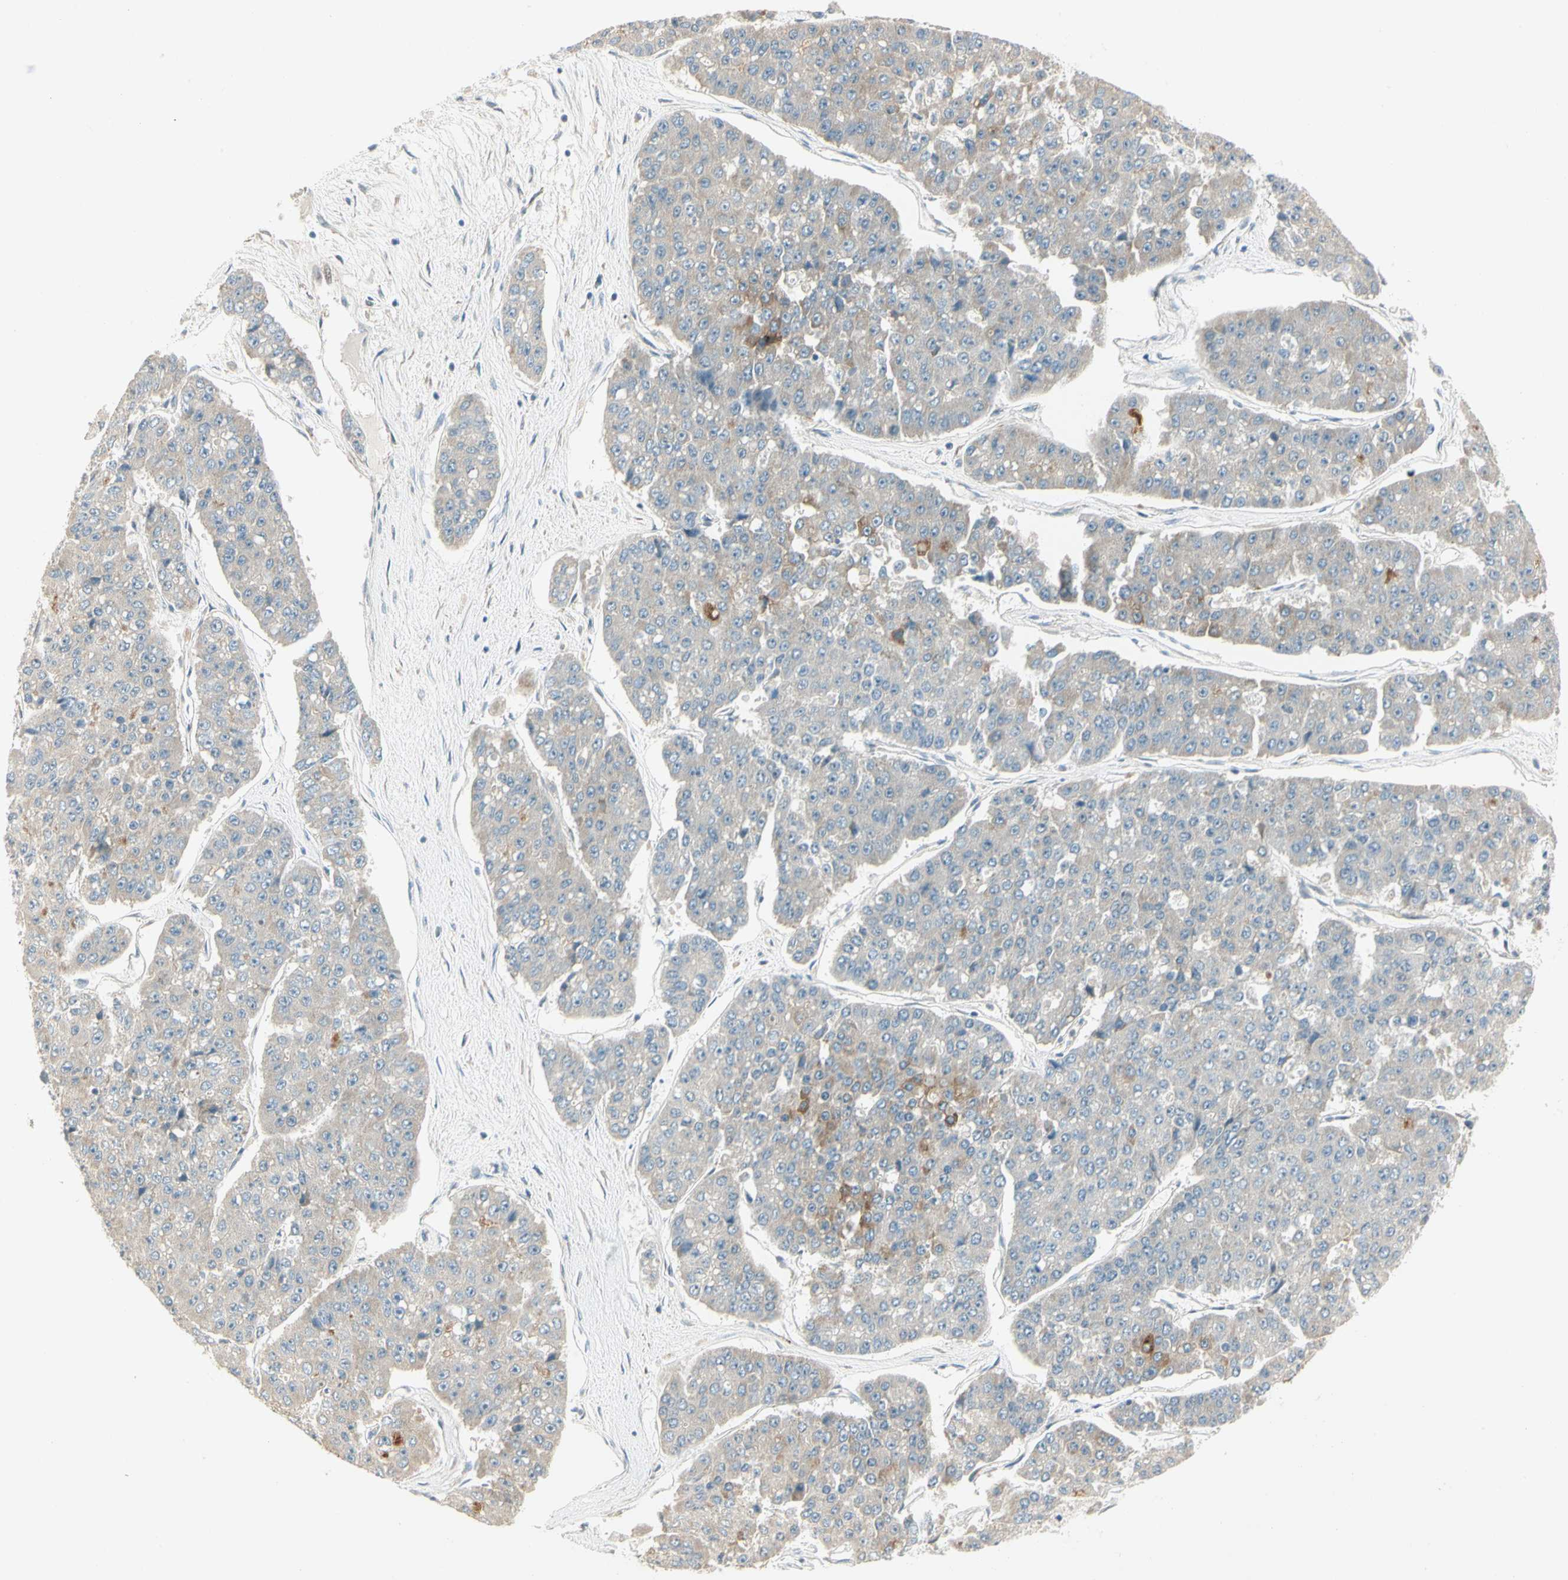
{"staining": {"intensity": "moderate", "quantity": "<25%", "location": "cytoplasmic/membranous"}, "tissue": "pancreatic cancer", "cell_type": "Tumor cells", "image_type": "cancer", "snomed": [{"axis": "morphology", "description": "Adenocarcinoma, NOS"}, {"axis": "topography", "description": "Pancreas"}], "caption": "Human adenocarcinoma (pancreatic) stained with a protein marker exhibits moderate staining in tumor cells.", "gene": "PCDHB15", "patient": {"sex": "male", "age": 50}}